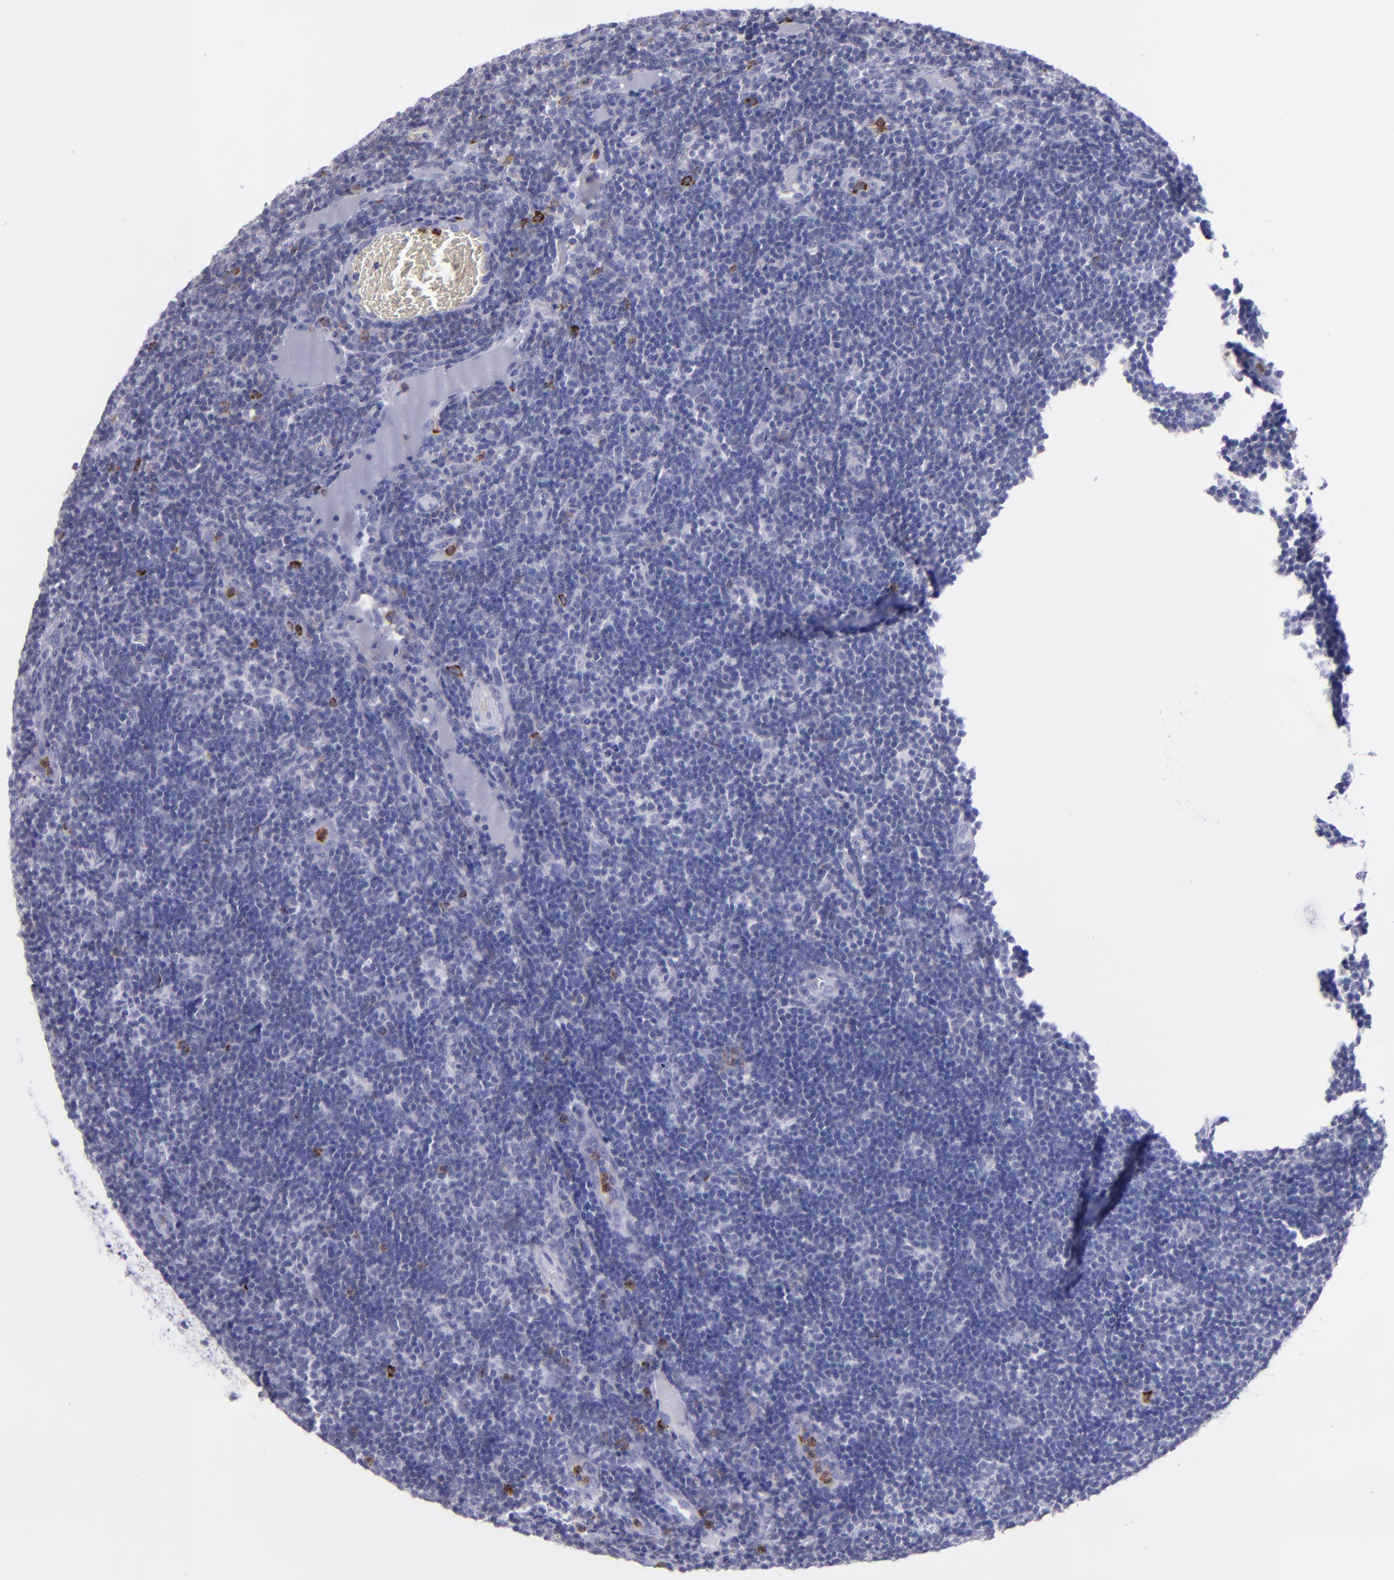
{"staining": {"intensity": "moderate", "quantity": "<25%", "location": "cytoplasmic/membranous"}, "tissue": "lymph node", "cell_type": "Non-germinal center cells", "image_type": "normal", "snomed": [{"axis": "morphology", "description": "Normal tissue, NOS"}, {"axis": "morphology", "description": "Inflammation, NOS"}, {"axis": "topography", "description": "Lymph node"}, {"axis": "topography", "description": "Salivary gland"}], "caption": "Protein expression analysis of unremarkable human lymph node reveals moderate cytoplasmic/membranous positivity in approximately <25% of non-germinal center cells. The staining was performed using DAB (3,3'-diaminobenzidine), with brown indicating positive protein expression. Nuclei are stained blue with hematoxylin.", "gene": "CR1", "patient": {"sex": "male", "age": 3}}